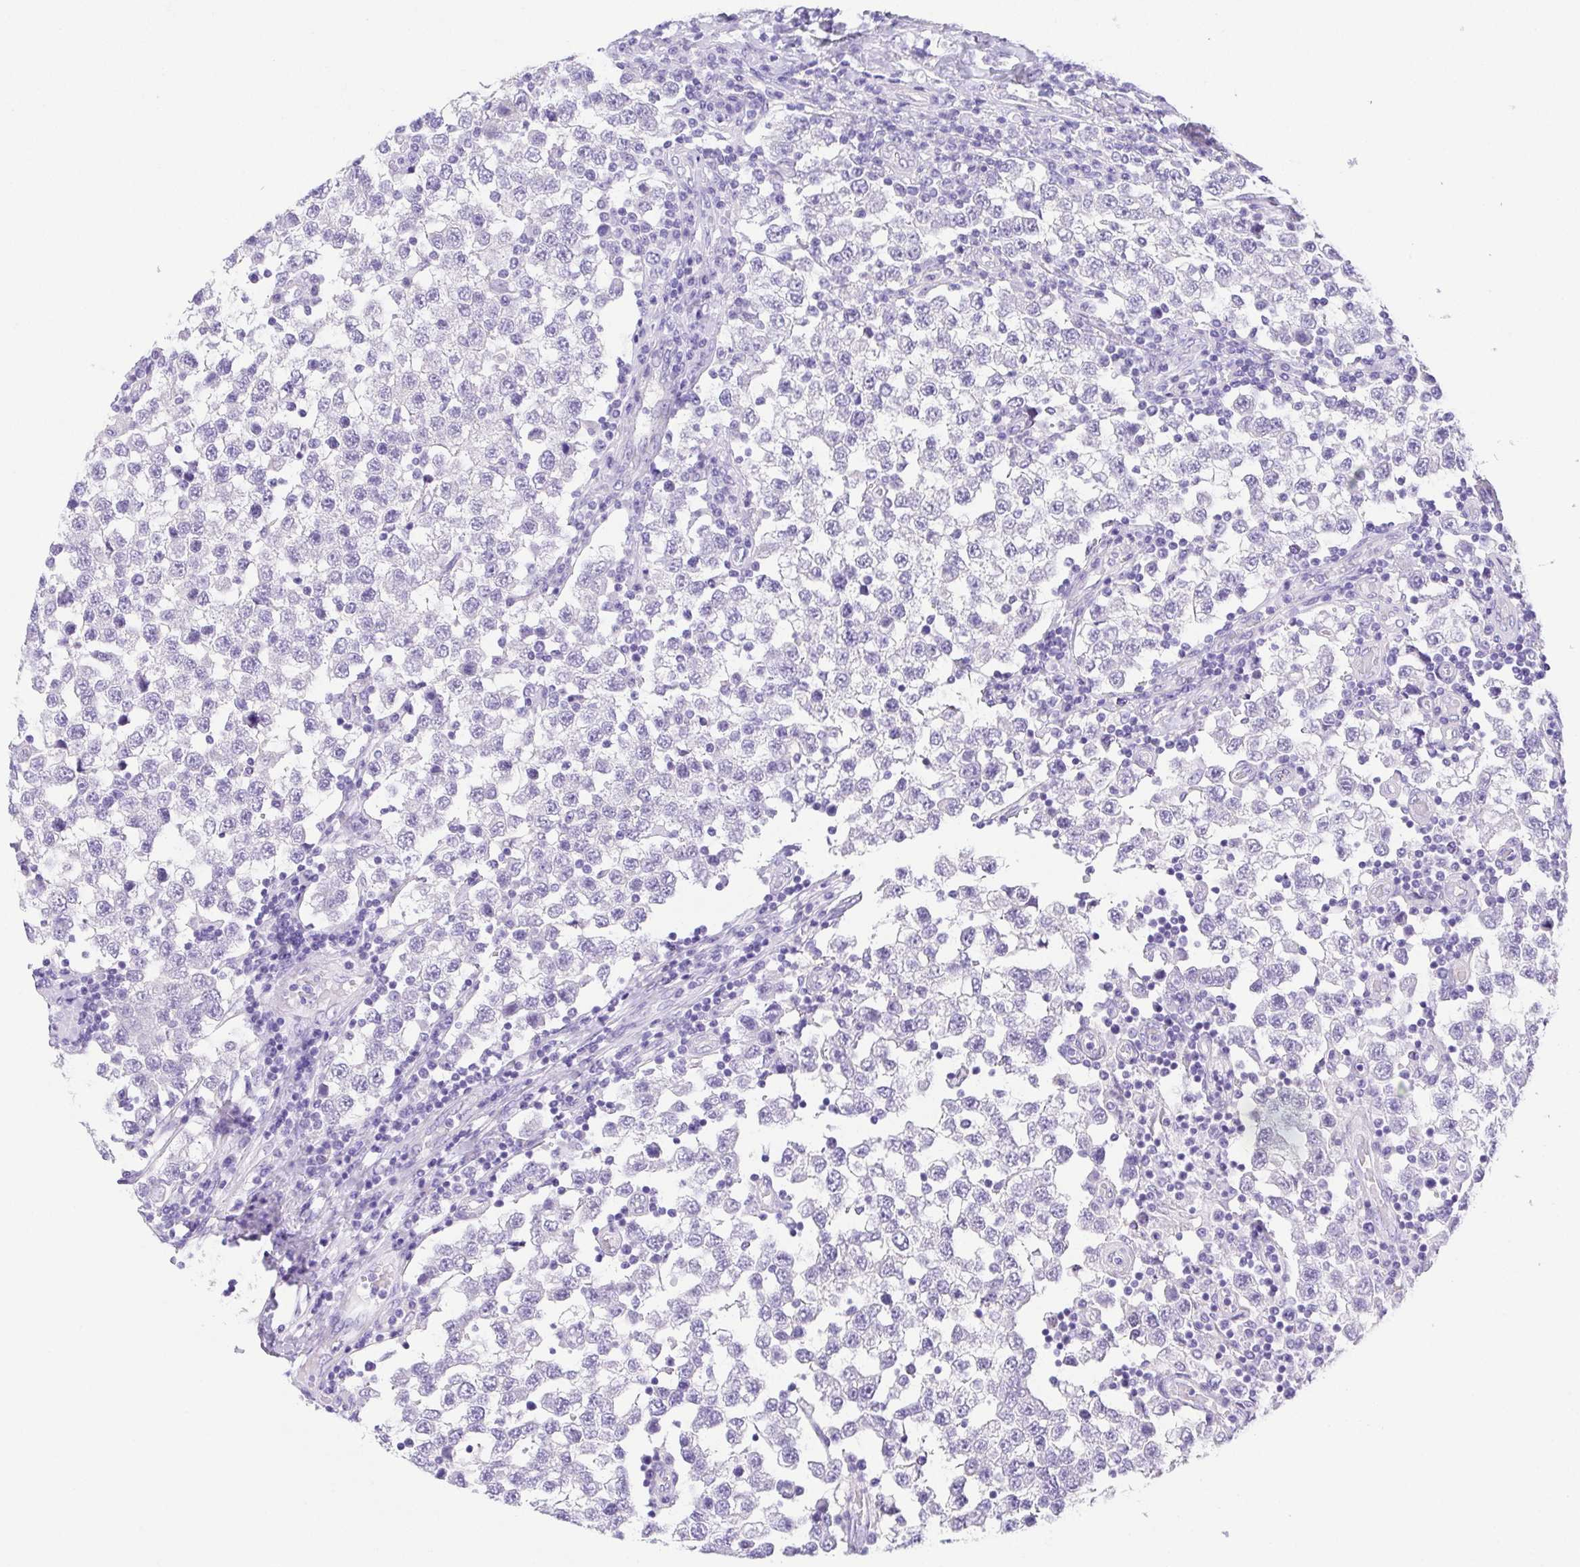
{"staining": {"intensity": "negative", "quantity": "none", "location": "none"}, "tissue": "testis cancer", "cell_type": "Tumor cells", "image_type": "cancer", "snomed": [{"axis": "morphology", "description": "Seminoma, NOS"}, {"axis": "topography", "description": "Testis"}], "caption": "This is a image of immunohistochemistry (IHC) staining of testis seminoma, which shows no expression in tumor cells.", "gene": "SPATA4", "patient": {"sex": "male", "age": 34}}